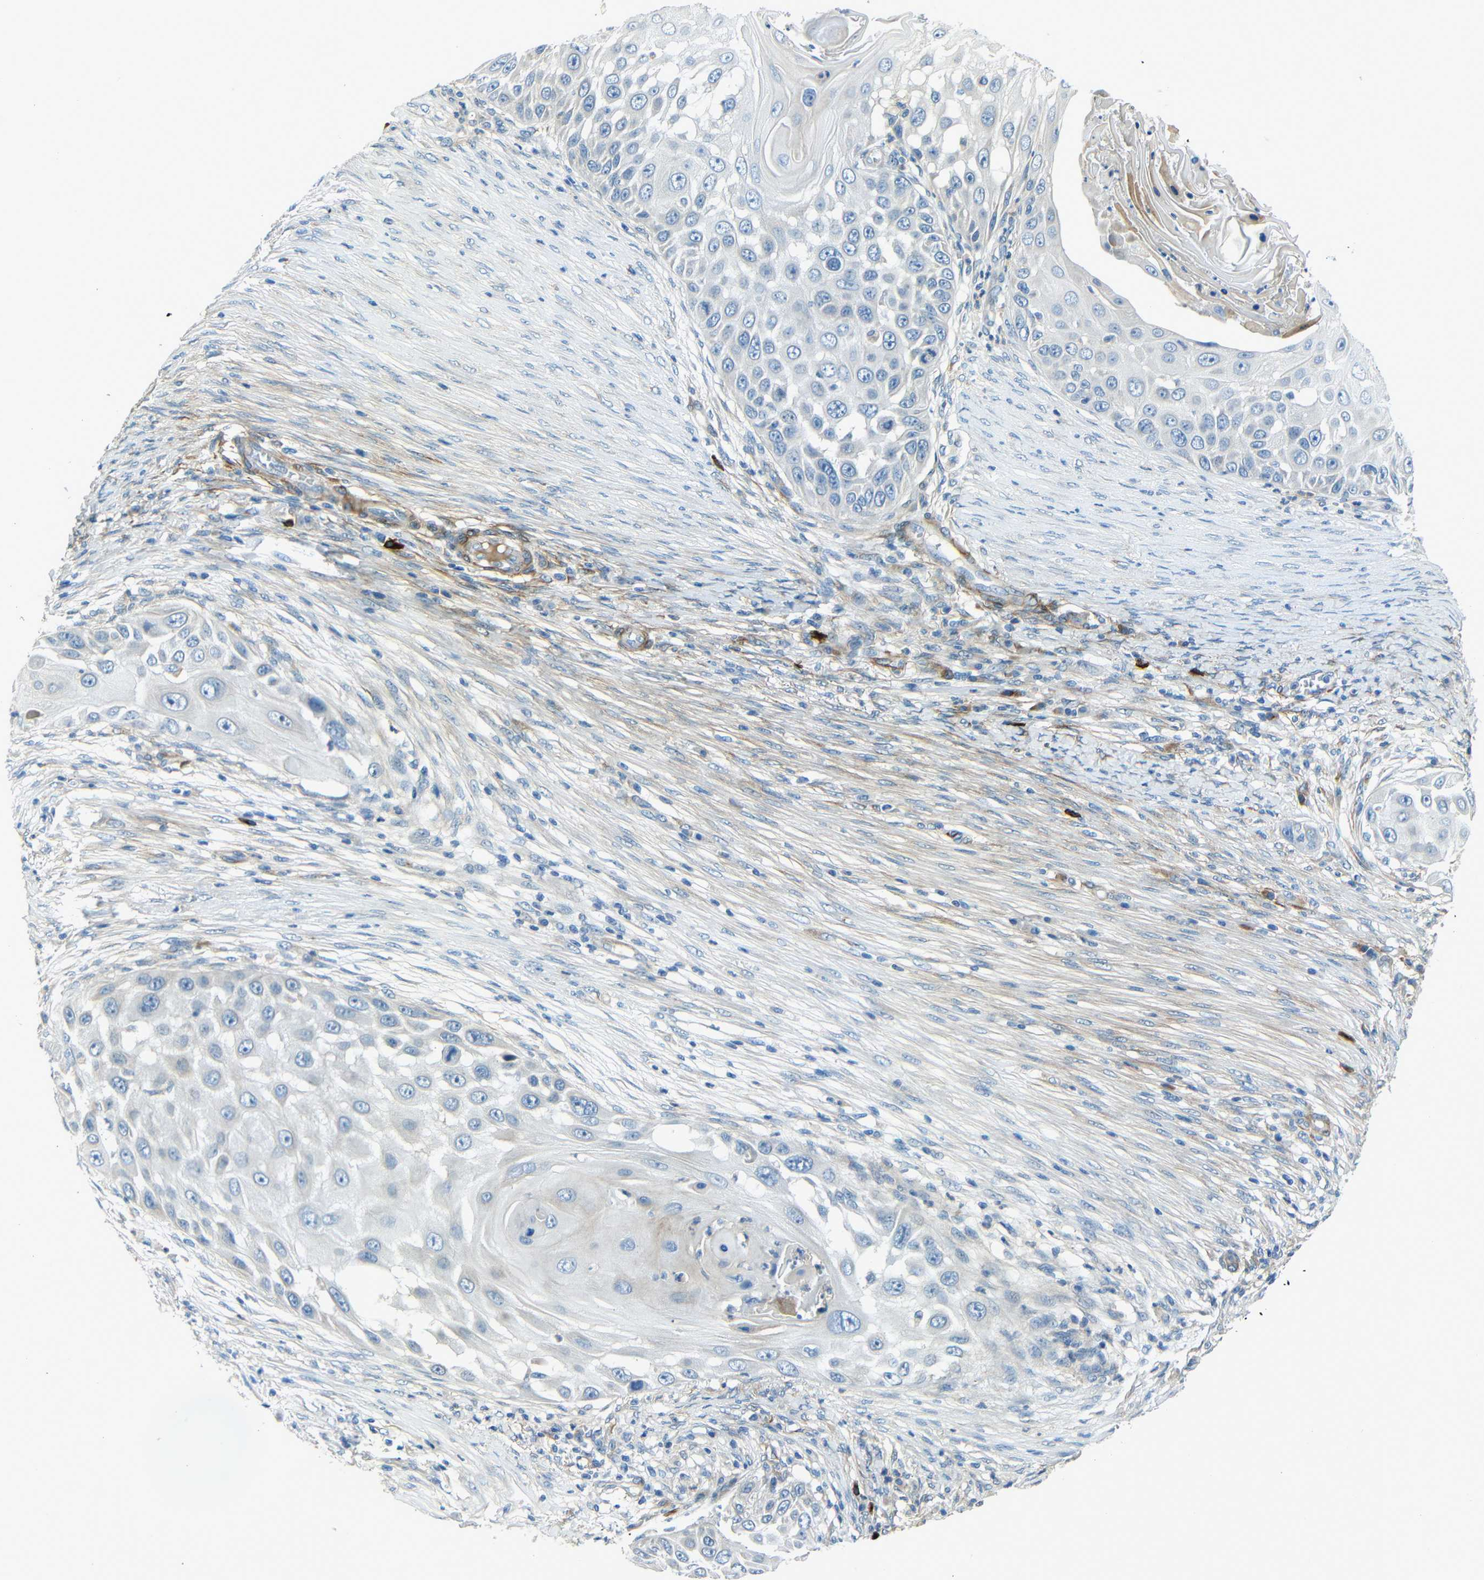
{"staining": {"intensity": "negative", "quantity": "none", "location": "none"}, "tissue": "skin cancer", "cell_type": "Tumor cells", "image_type": "cancer", "snomed": [{"axis": "morphology", "description": "Squamous cell carcinoma, NOS"}, {"axis": "topography", "description": "Skin"}], "caption": "Immunohistochemistry (IHC) of skin squamous cell carcinoma exhibits no positivity in tumor cells.", "gene": "DCLK1", "patient": {"sex": "female", "age": 44}}